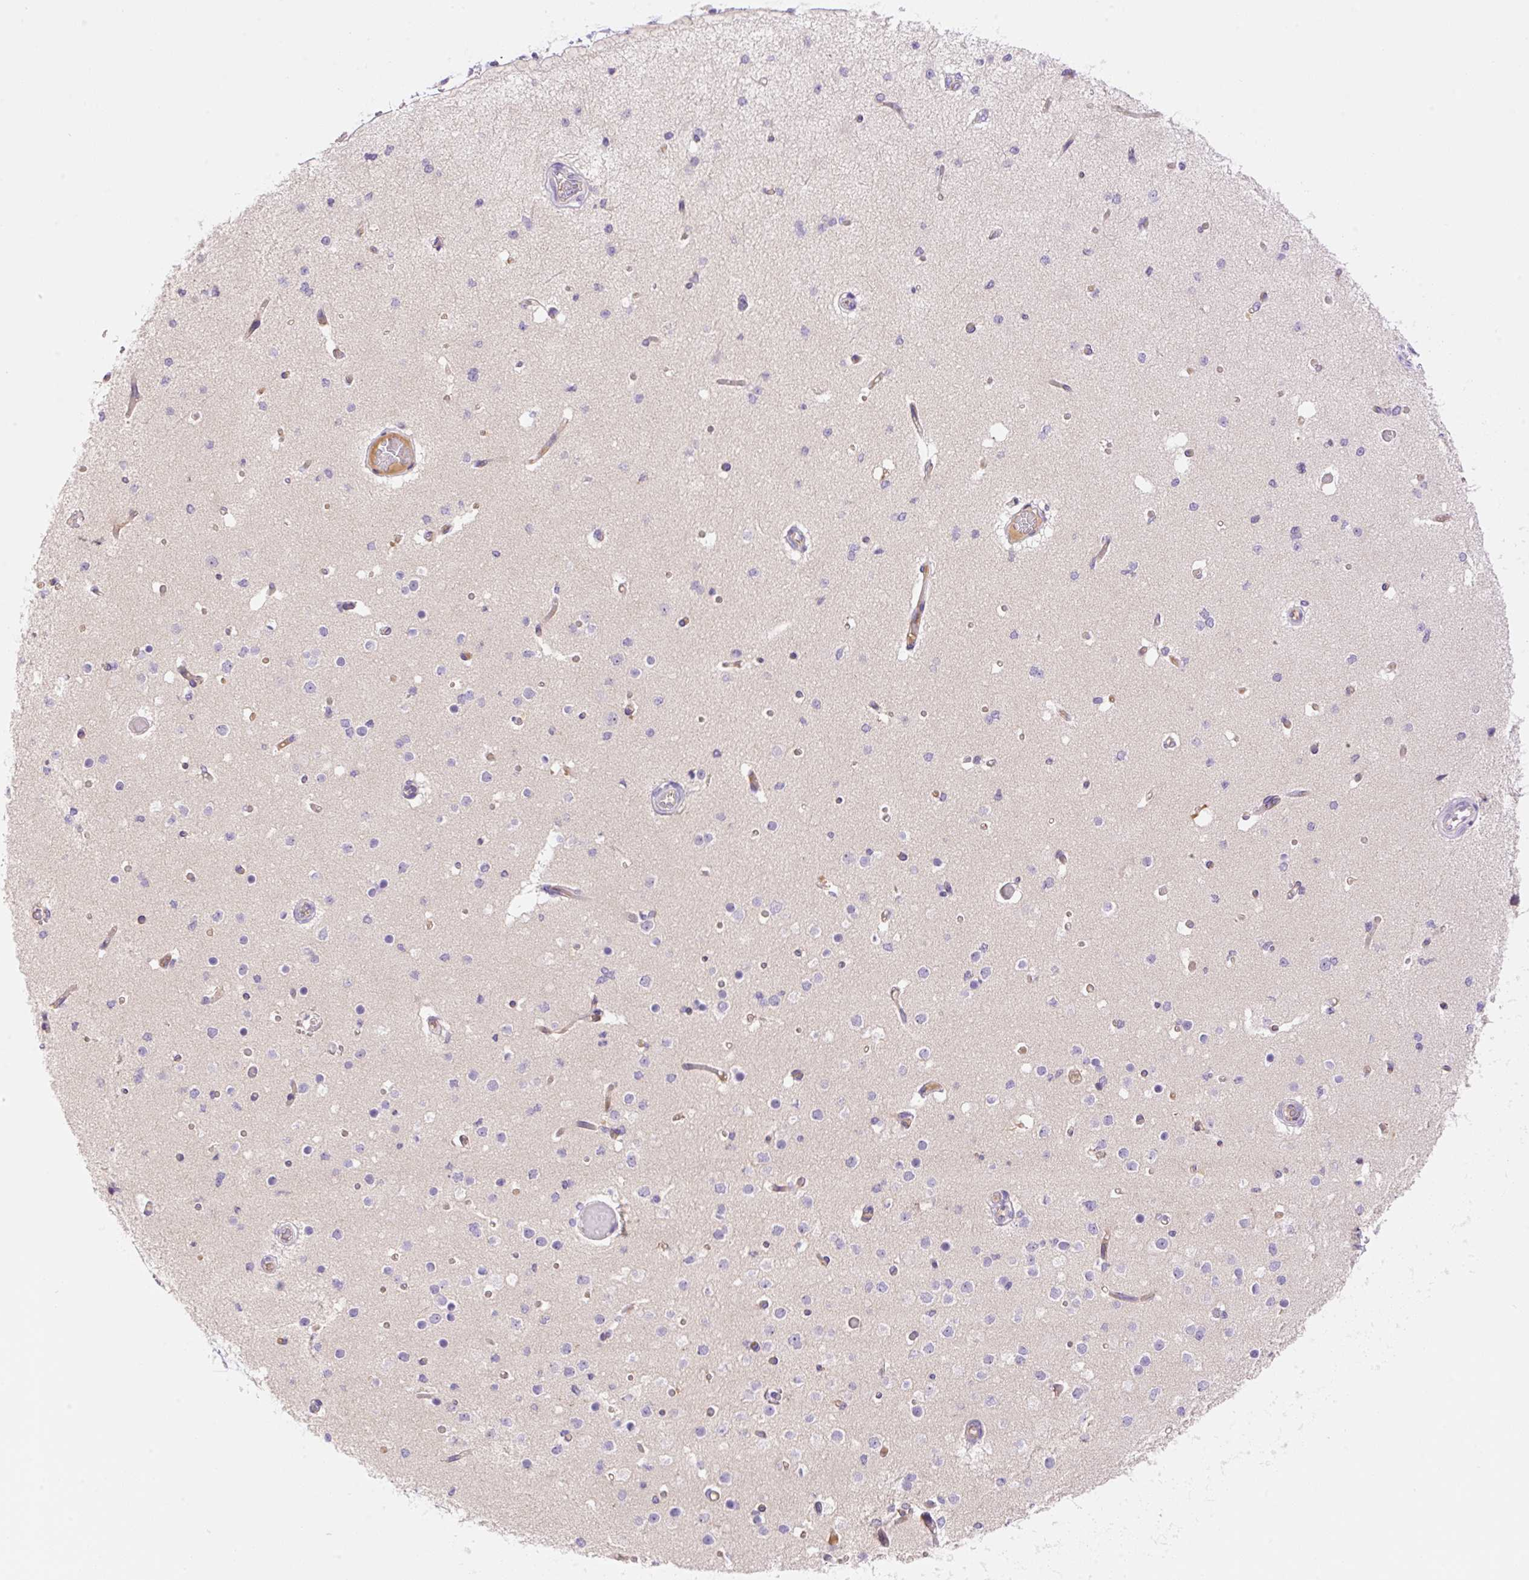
{"staining": {"intensity": "negative", "quantity": "none", "location": "none"}, "tissue": "cerebral cortex", "cell_type": "Endothelial cells", "image_type": "normal", "snomed": [{"axis": "morphology", "description": "Normal tissue, NOS"}, {"axis": "morphology", "description": "Inflammation, NOS"}, {"axis": "topography", "description": "Cerebral cortex"}], "caption": "IHC micrograph of benign cerebral cortex stained for a protein (brown), which exhibits no expression in endothelial cells. (Brightfield microscopy of DAB IHC at high magnification).", "gene": "DENND5A", "patient": {"sex": "male", "age": 6}}